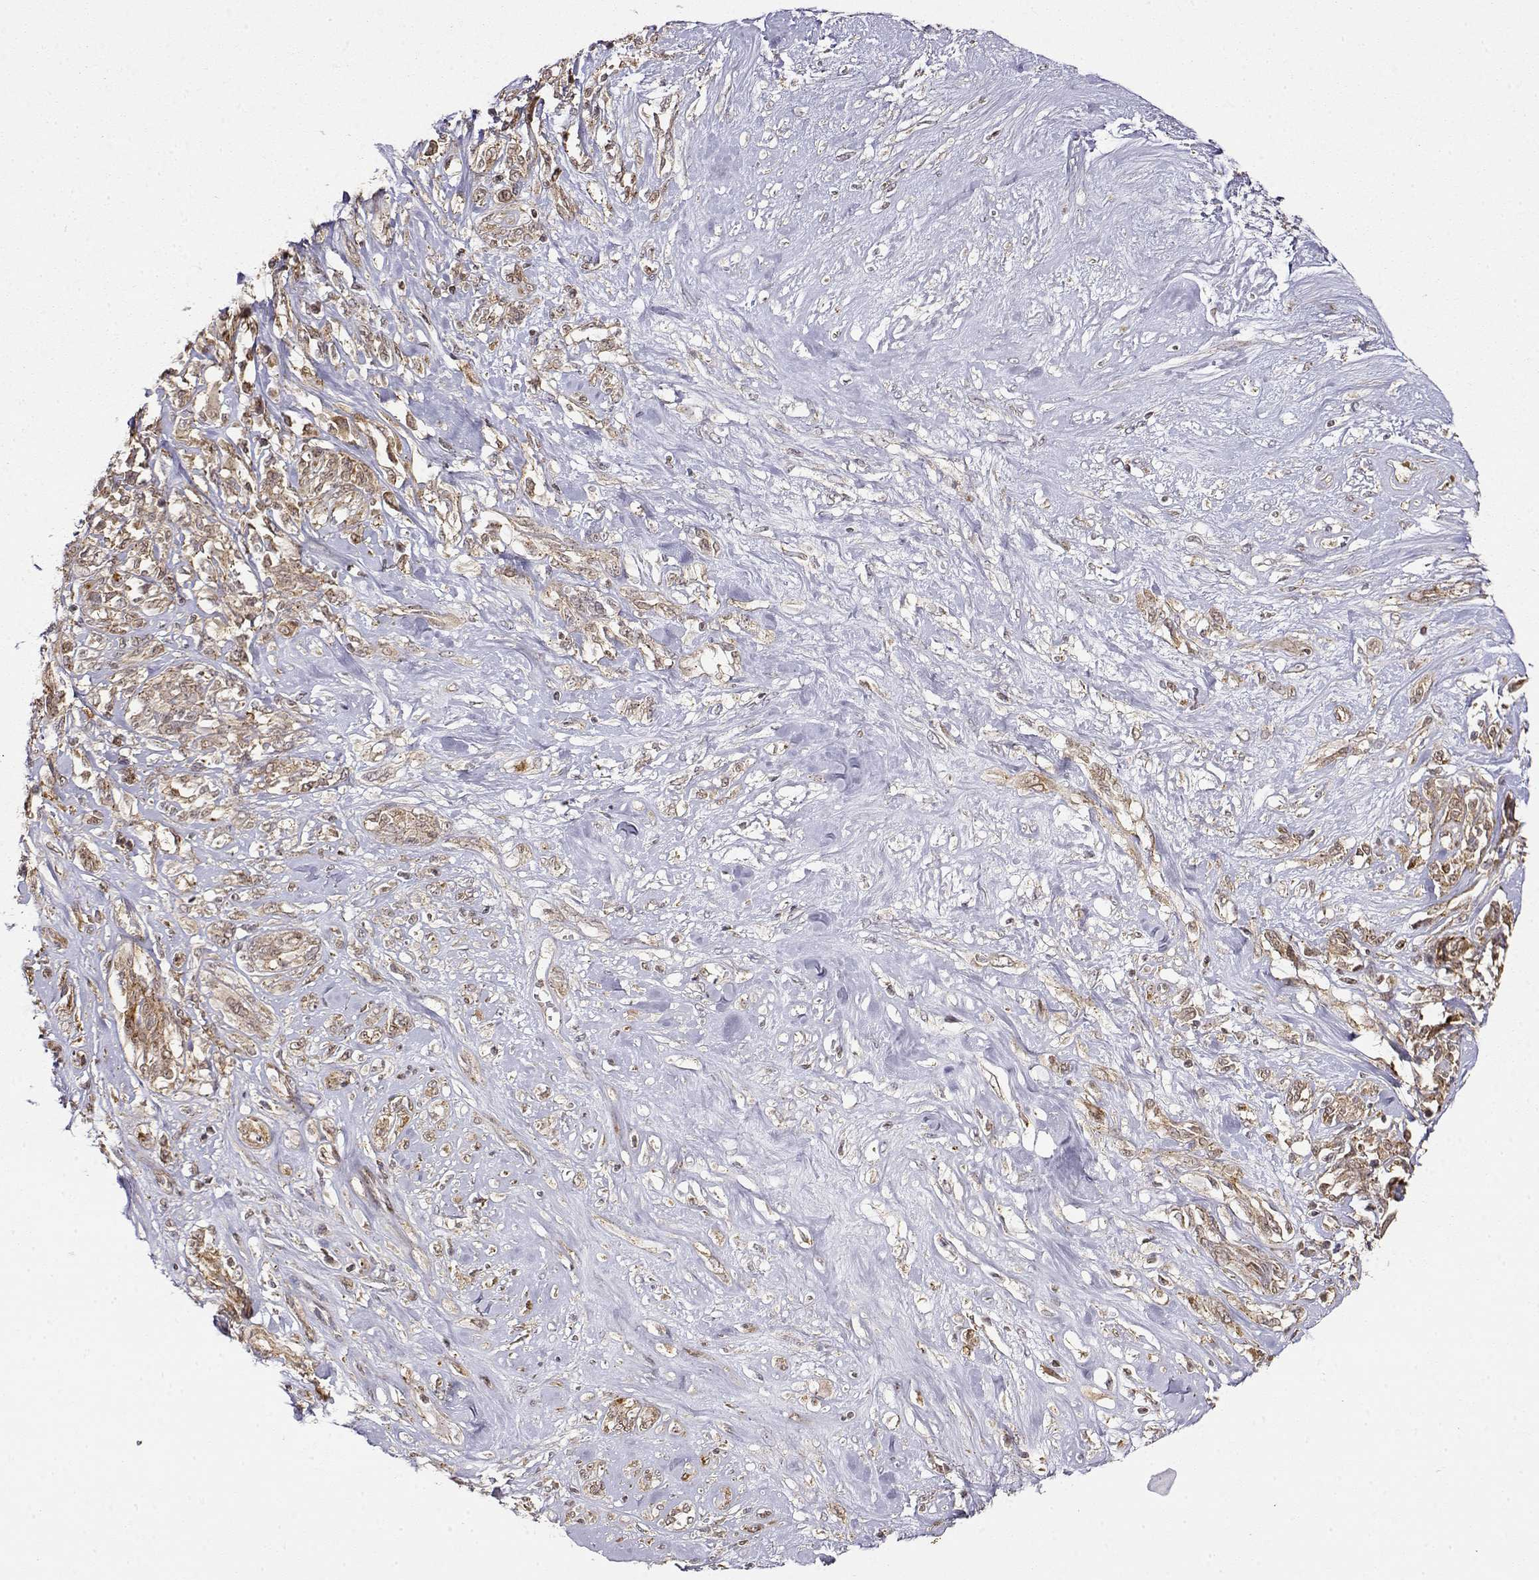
{"staining": {"intensity": "moderate", "quantity": ">75%", "location": "cytoplasmic/membranous"}, "tissue": "melanoma", "cell_type": "Tumor cells", "image_type": "cancer", "snomed": [{"axis": "morphology", "description": "Malignant melanoma, NOS"}, {"axis": "topography", "description": "Skin"}], "caption": "Immunohistochemistry staining of malignant melanoma, which shows medium levels of moderate cytoplasmic/membranous staining in approximately >75% of tumor cells indicating moderate cytoplasmic/membranous protein expression. The staining was performed using DAB (3,3'-diaminobenzidine) (brown) for protein detection and nuclei were counterstained in hematoxylin (blue).", "gene": "RNF13", "patient": {"sex": "female", "age": 91}}